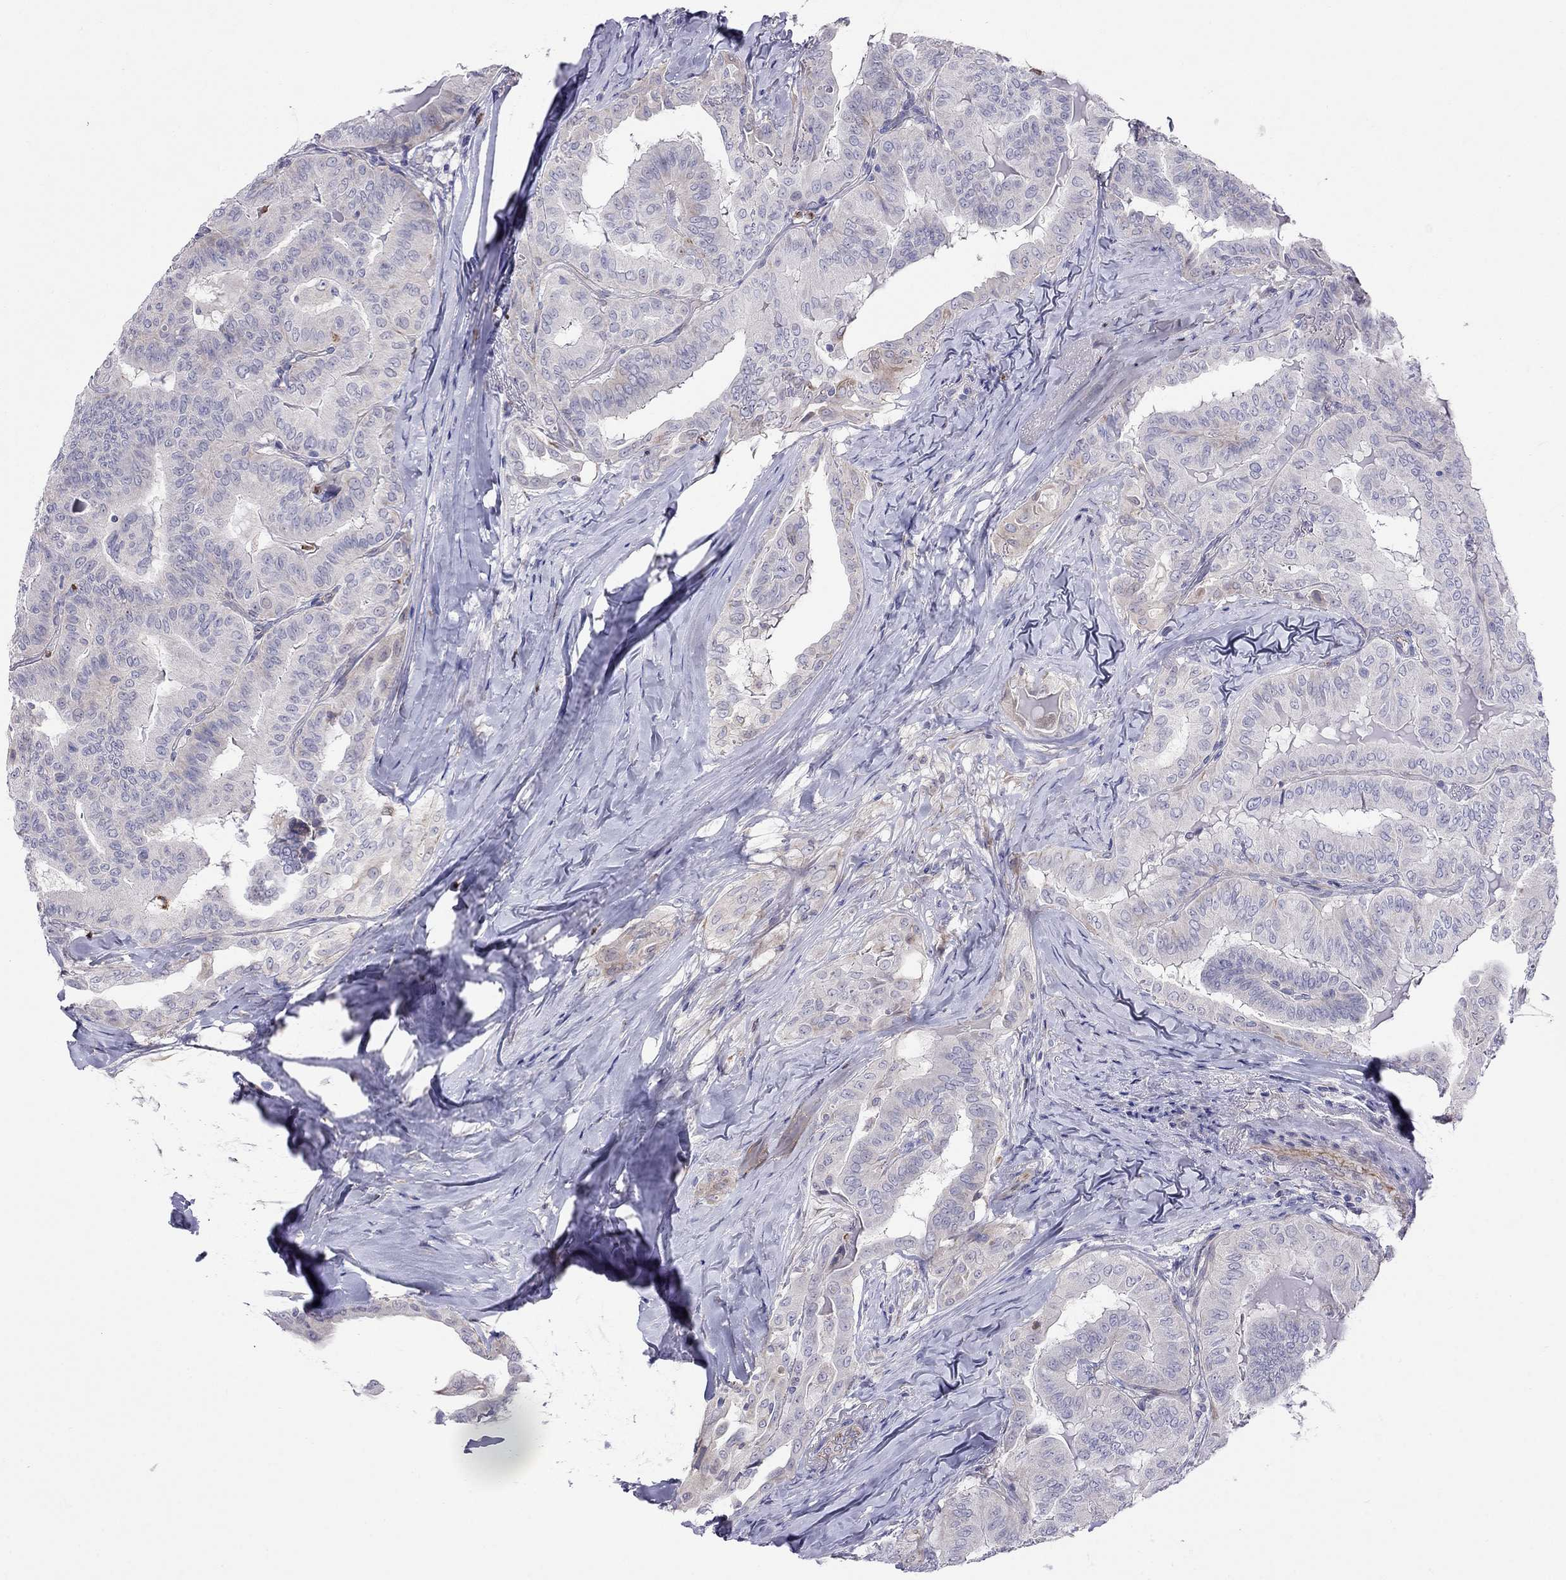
{"staining": {"intensity": "weak", "quantity": "<25%", "location": "cytoplasmic/membranous"}, "tissue": "thyroid cancer", "cell_type": "Tumor cells", "image_type": "cancer", "snomed": [{"axis": "morphology", "description": "Papillary adenocarcinoma, NOS"}, {"axis": "topography", "description": "Thyroid gland"}], "caption": "Immunohistochemical staining of thyroid cancer displays no significant expression in tumor cells.", "gene": "SPINT4", "patient": {"sex": "female", "age": 68}}